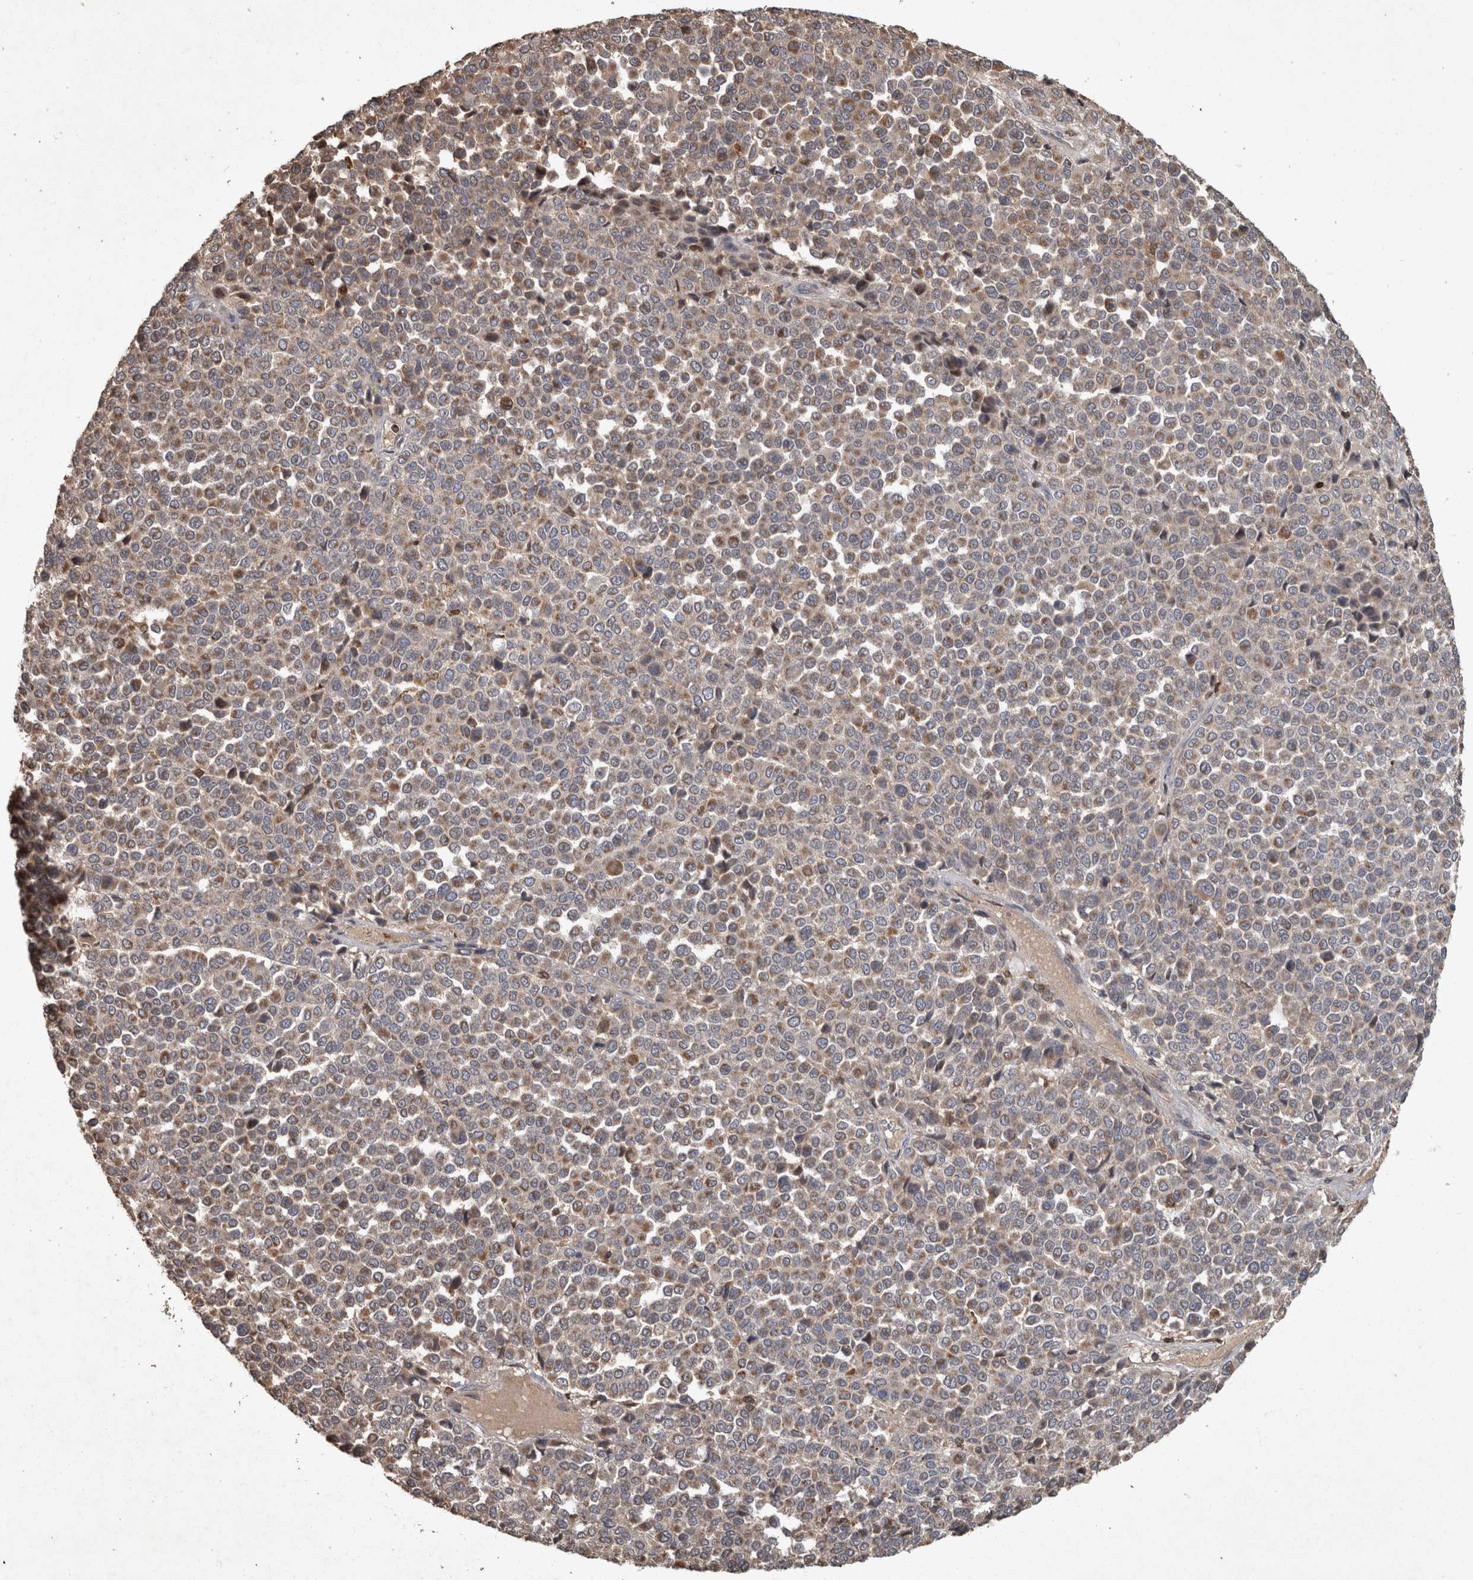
{"staining": {"intensity": "weak", "quantity": ">75%", "location": "cytoplasmic/membranous"}, "tissue": "melanoma", "cell_type": "Tumor cells", "image_type": "cancer", "snomed": [{"axis": "morphology", "description": "Malignant melanoma, Metastatic site"}, {"axis": "topography", "description": "Pancreas"}], "caption": "Melanoma was stained to show a protein in brown. There is low levels of weak cytoplasmic/membranous expression in about >75% of tumor cells.", "gene": "PPP1R3C", "patient": {"sex": "female", "age": 30}}